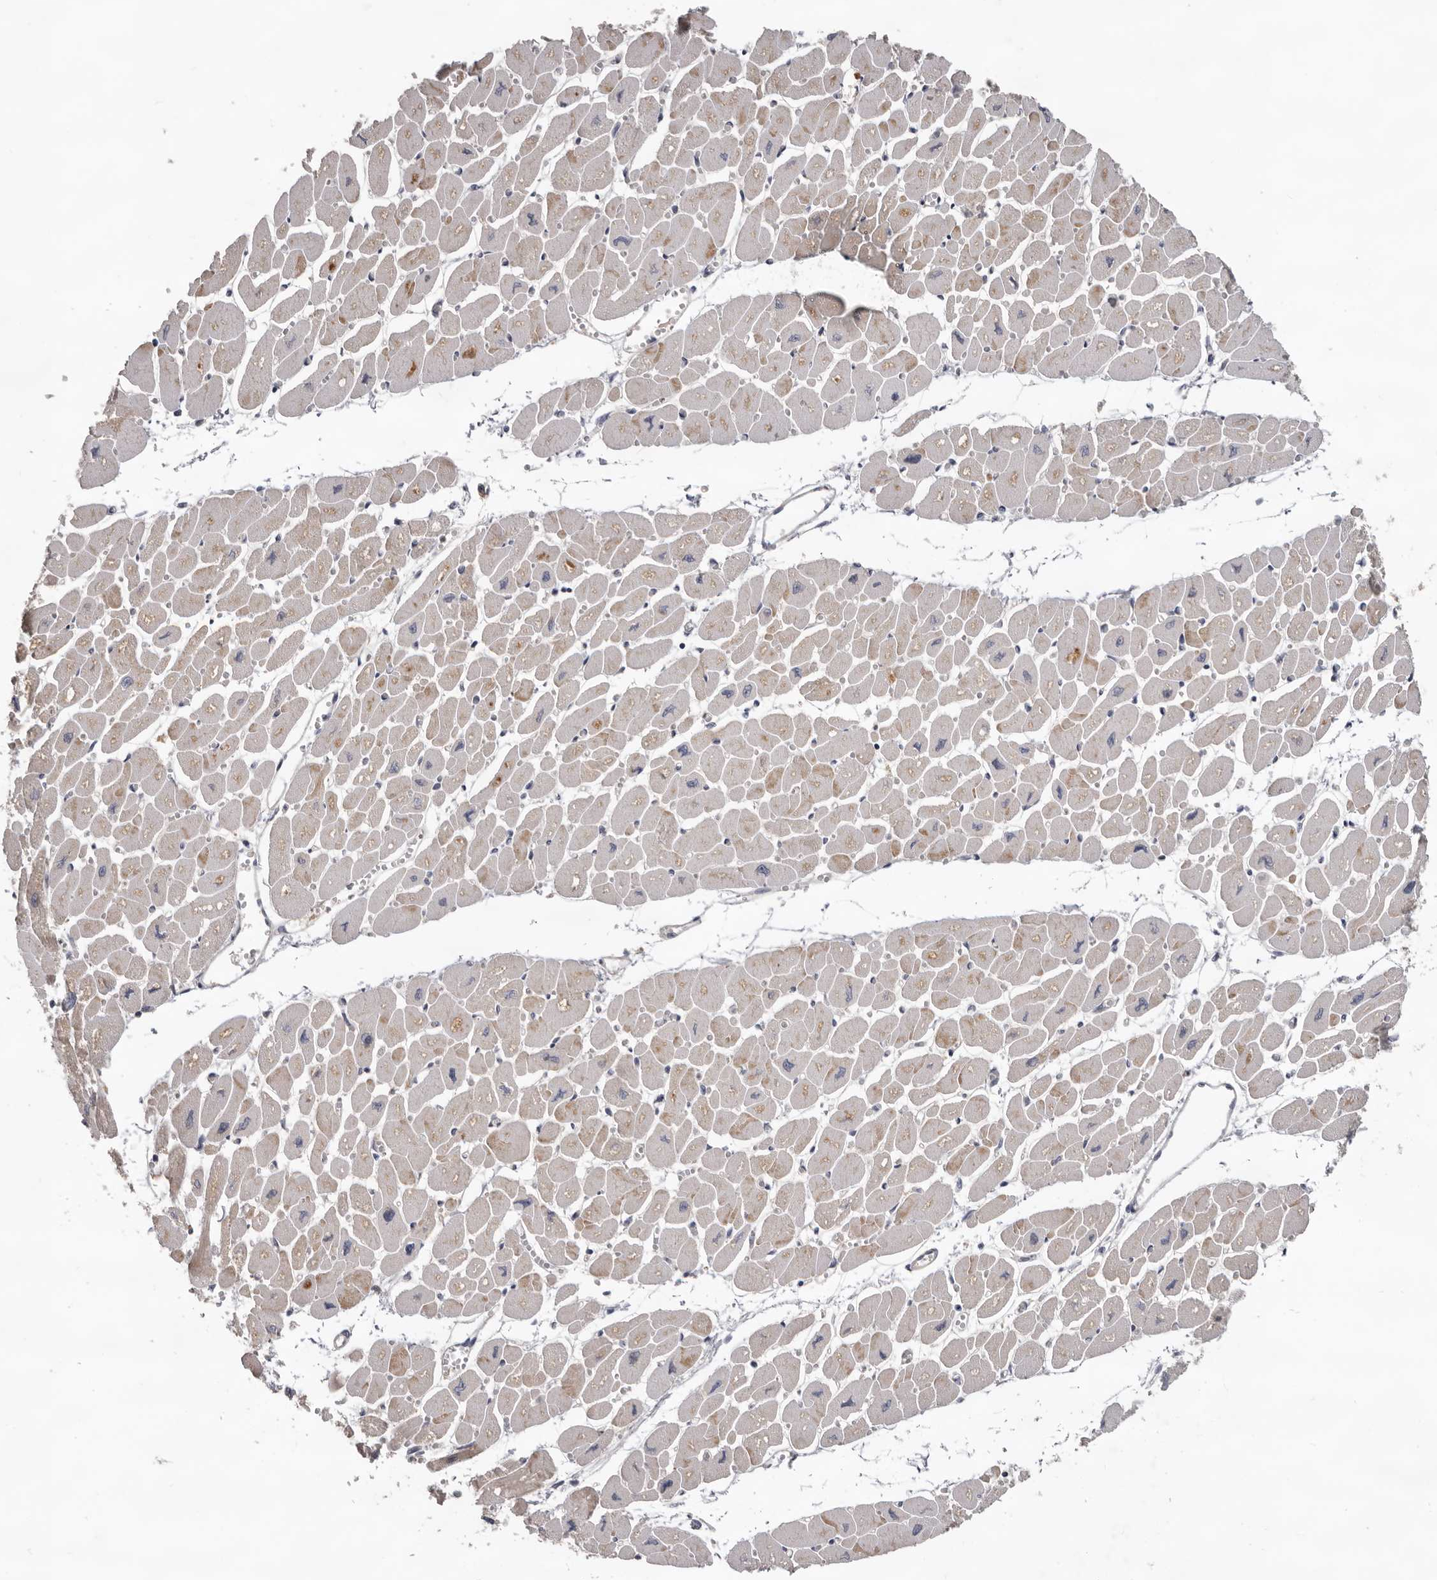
{"staining": {"intensity": "weak", "quantity": ">75%", "location": "cytoplasmic/membranous"}, "tissue": "heart muscle", "cell_type": "Cardiomyocytes", "image_type": "normal", "snomed": [{"axis": "morphology", "description": "Normal tissue, NOS"}, {"axis": "topography", "description": "Heart"}], "caption": "IHC (DAB (3,3'-diaminobenzidine)) staining of benign human heart muscle exhibits weak cytoplasmic/membranous protein positivity in approximately >75% of cardiomyocytes. Nuclei are stained in blue.", "gene": "HINT3", "patient": {"sex": "female", "age": 54}}